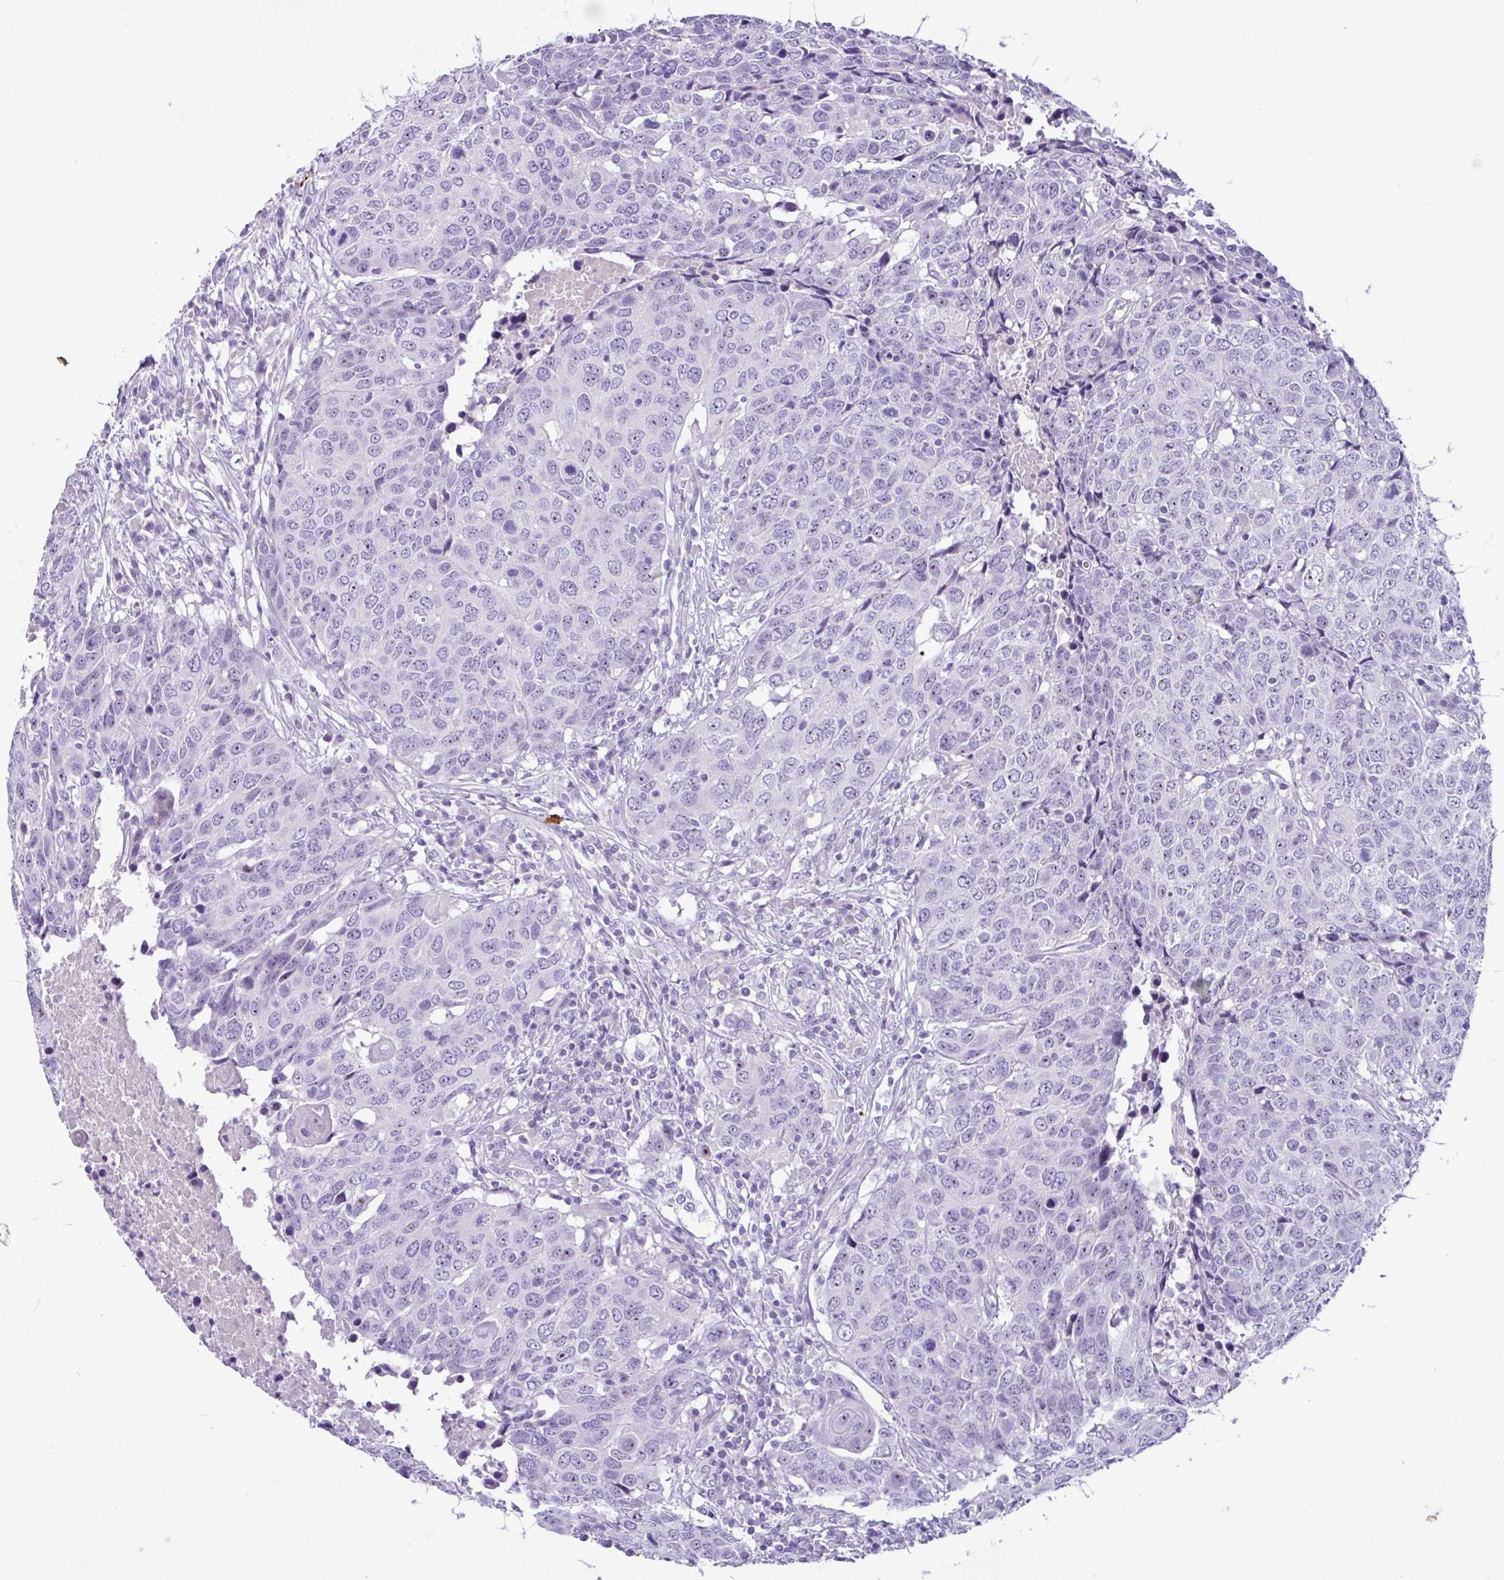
{"staining": {"intensity": "negative", "quantity": "none", "location": "none"}, "tissue": "head and neck cancer", "cell_type": "Tumor cells", "image_type": "cancer", "snomed": [{"axis": "morphology", "description": "Squamous cell carcinoma, NOS"}, {"axis": "topography", "description": "Head-Neck"}], "caption": "An immunohistochemistry (IHC) histopathology image of head and neck squamous cell carcinoma is shown. There is no staining in tumor cells of head and neck squamous cell carcinoma. Brightfield microscopy of immunohistochemistry stained with DAB (3,3'-diaminobenzidine) (brown) and hematoxylin (blue), captured at high magnification.", "gene": "MRM2", "patient": {"sex": "male", "age": 66}}